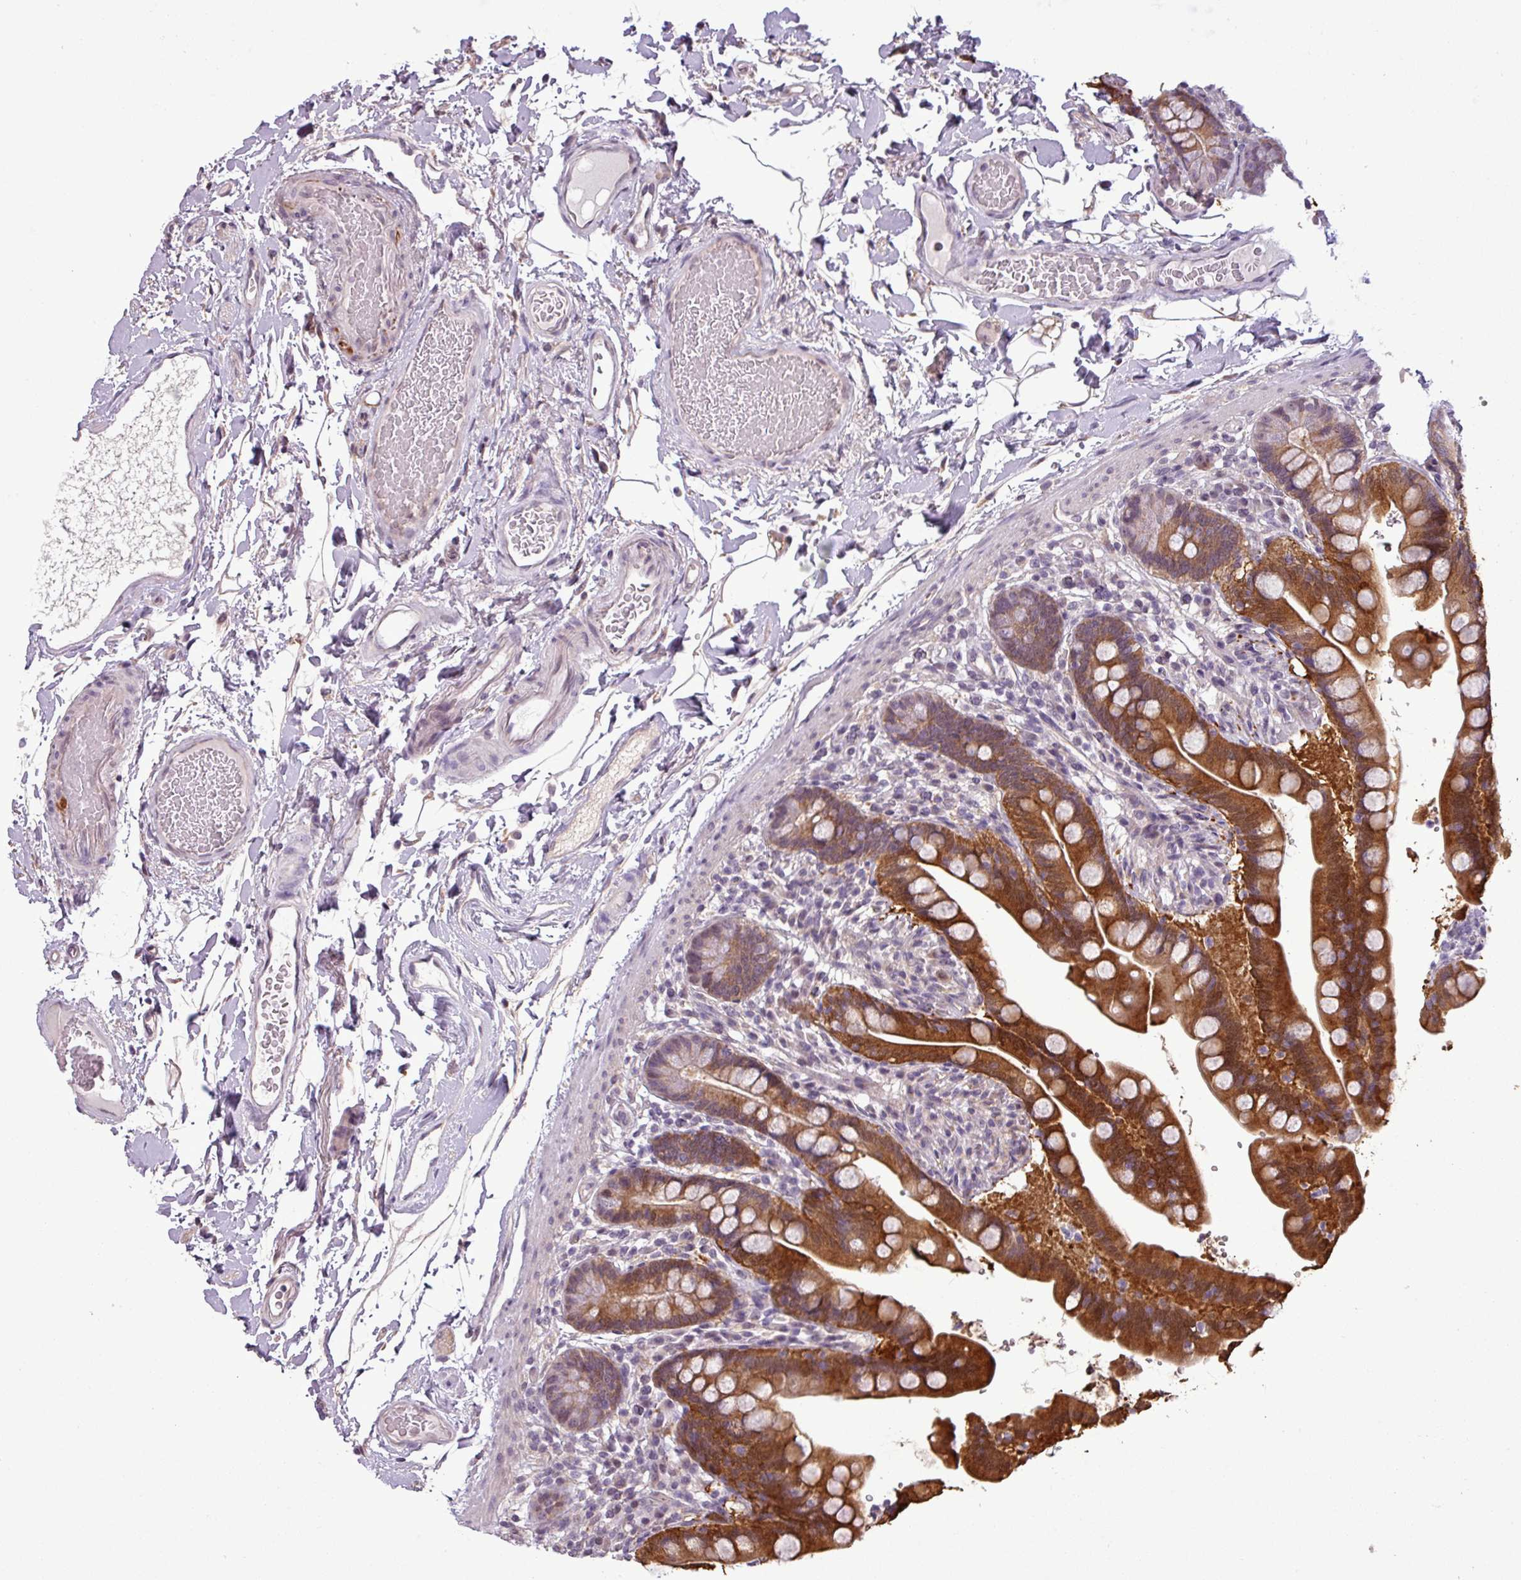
{"staining": {"intensity": "negative", "quantity": "none", "location": "none"}, "tissue": "colon", "cell_type": "Endothelial cells", "image_type": "normal", "snomed": [{"axis": "morphology", "description": "Normal tissue, NOS"}, {"axis": "topography", "description": "Smooth muscle"}, {"axis": "topography", "description": "Colon"}], "caption": "High magnification brightfield microscopy of unremarkable colon stained with DAB (brown) and counterstained with hematoxylin (blue): endothelial cells show no significant expression. Nuclei are stained in blue.", "gene": "GPT2", "patient": {"sex": "male", "age": 73}}